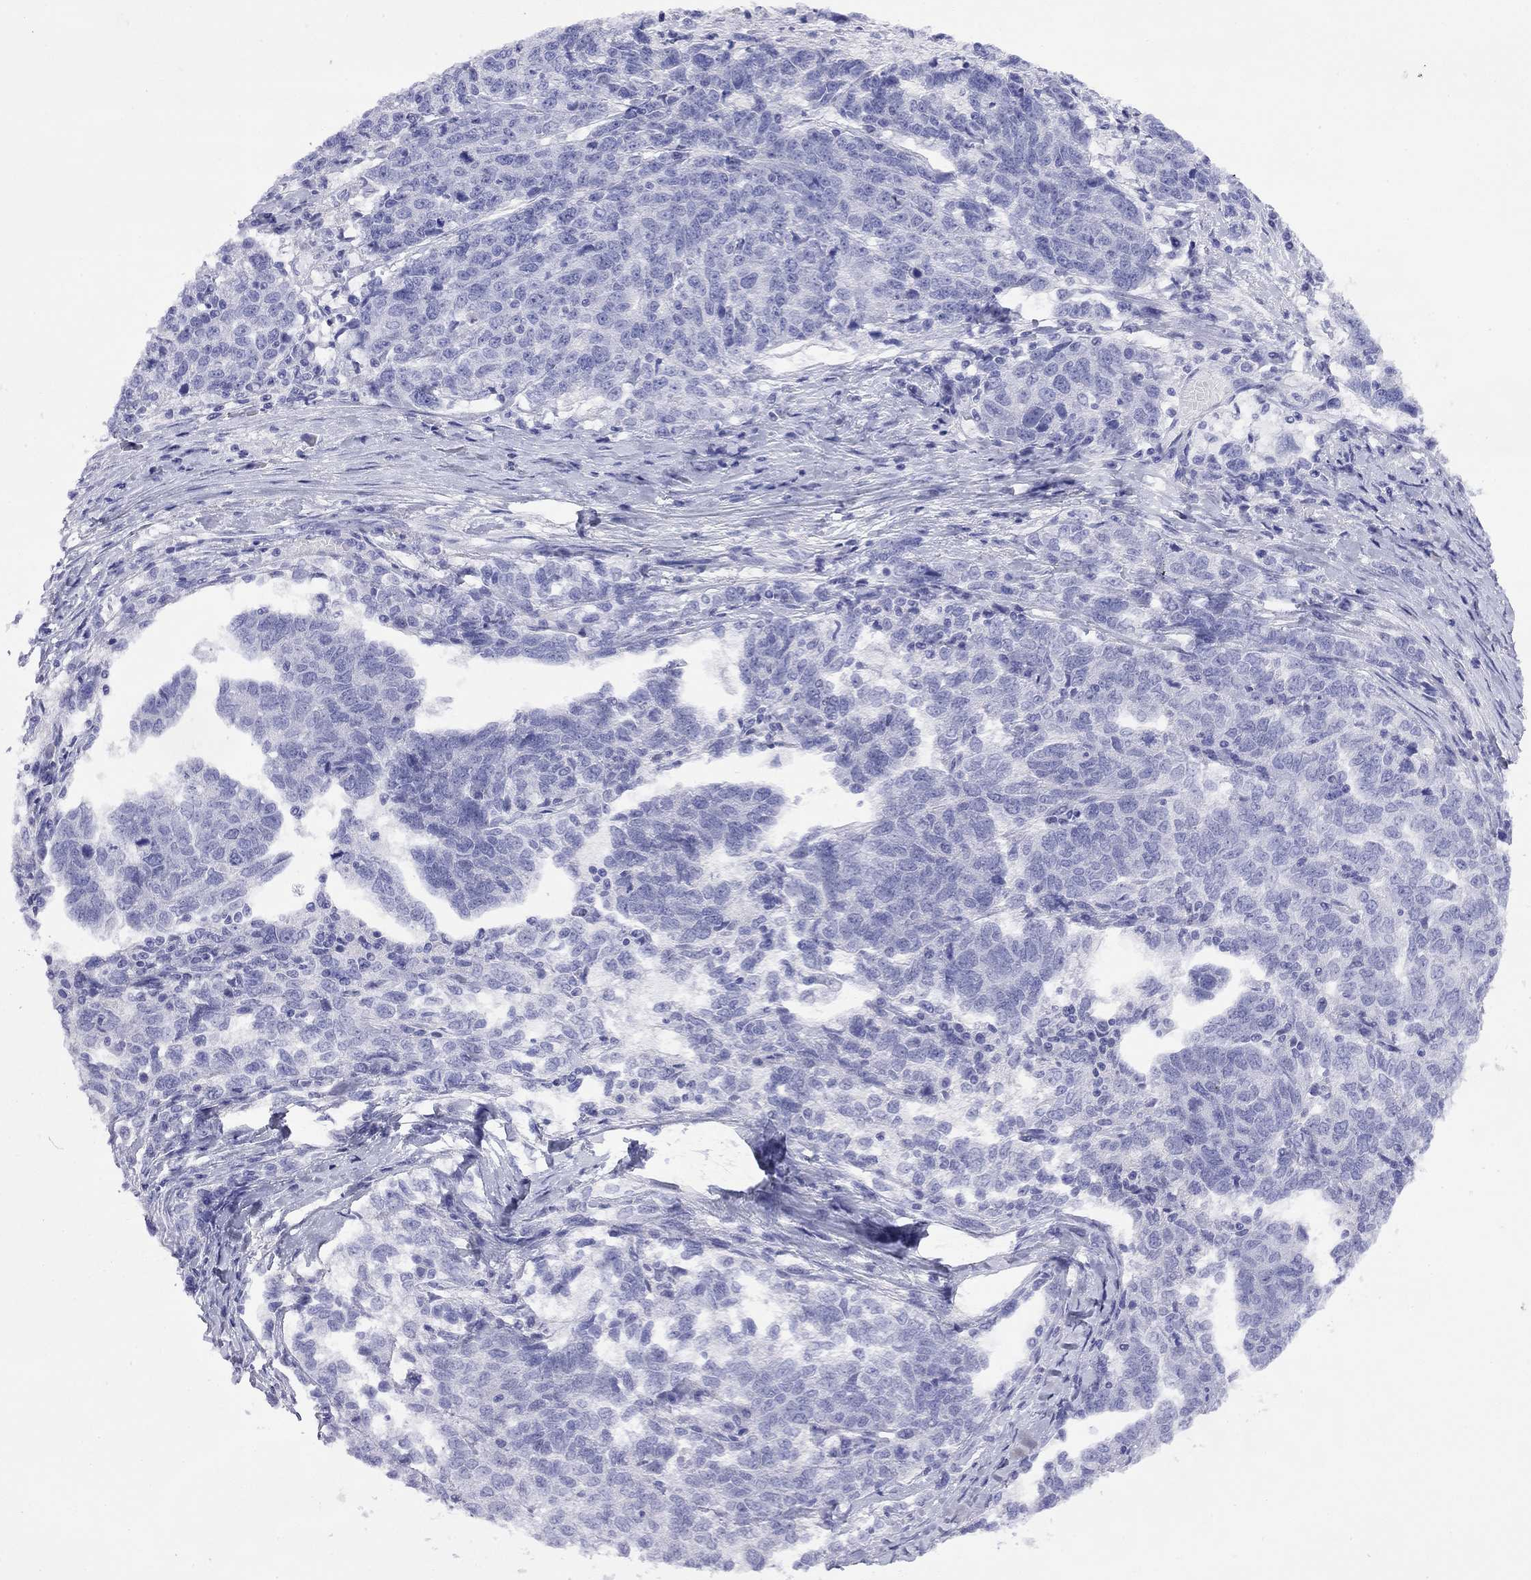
{"staining": {"intensity": "negative", "quantity": "none", "location": "none"}, "tissue": "ovarian cancer", "cell_type": "Tumor cells", "image_type": "cancer", "snomed": [{"axis": "morphology", "description": "Cystadenocarcinoma, serous, NOS"}, {"axis": "topography", "description": "Ovary"}], "caption": "High magnification brightfield microscopy of ovarian cancer (serous cystadenocarcinoma) stained with DAB (3,3'-diaminobenzidine) (brown) and counterstained with hematoxylin (blue): tumor cells show no significant staining.", "gene": "FIGLA", "patient": {"sex": "female", "age": 71}}